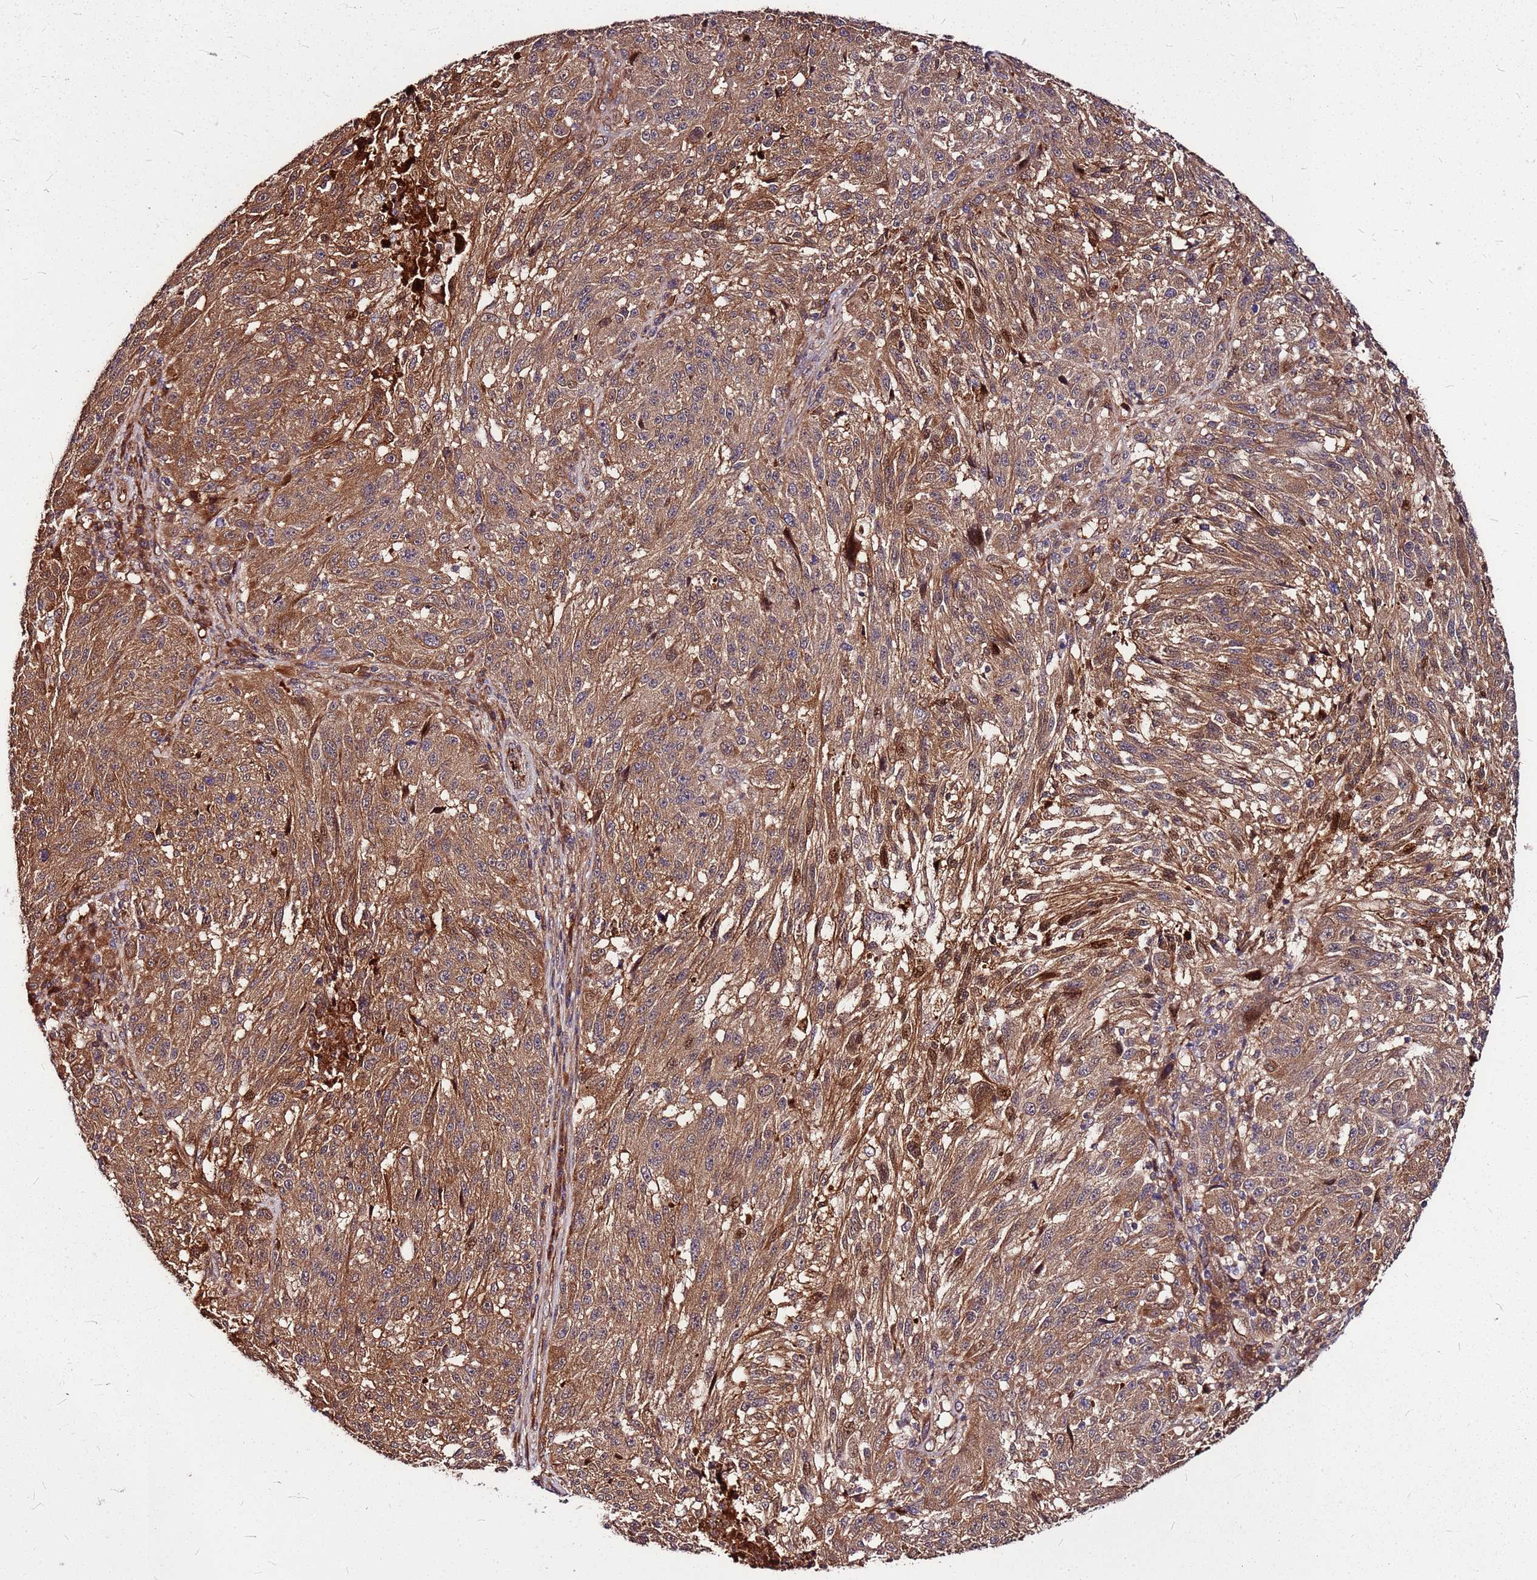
{"staining": {"intensity": "moderate", "quantity": ">75%", "location": "cytoplasmic/membranous,nuclear"}, "tissue": "melanoma", "cell_type": "Tumor cells", "image_type": "cancer", "snomed": [{"axis": "morphology", "description": "Malignant melanoma, NOS"}, {"axis": "topography", "description": "Skin"}], "caption": "Malignant melanoma stained for a protein reveals moderate cytoplasmic/membranous and nuclear positivity in tumor cells. (Stains: DAB in brown, nuclei in blue, Microscopy: brightfield microscopy at high magnification).", "gene": "LYPLAL1", "patient": {"sex": "male", "age": 53}}